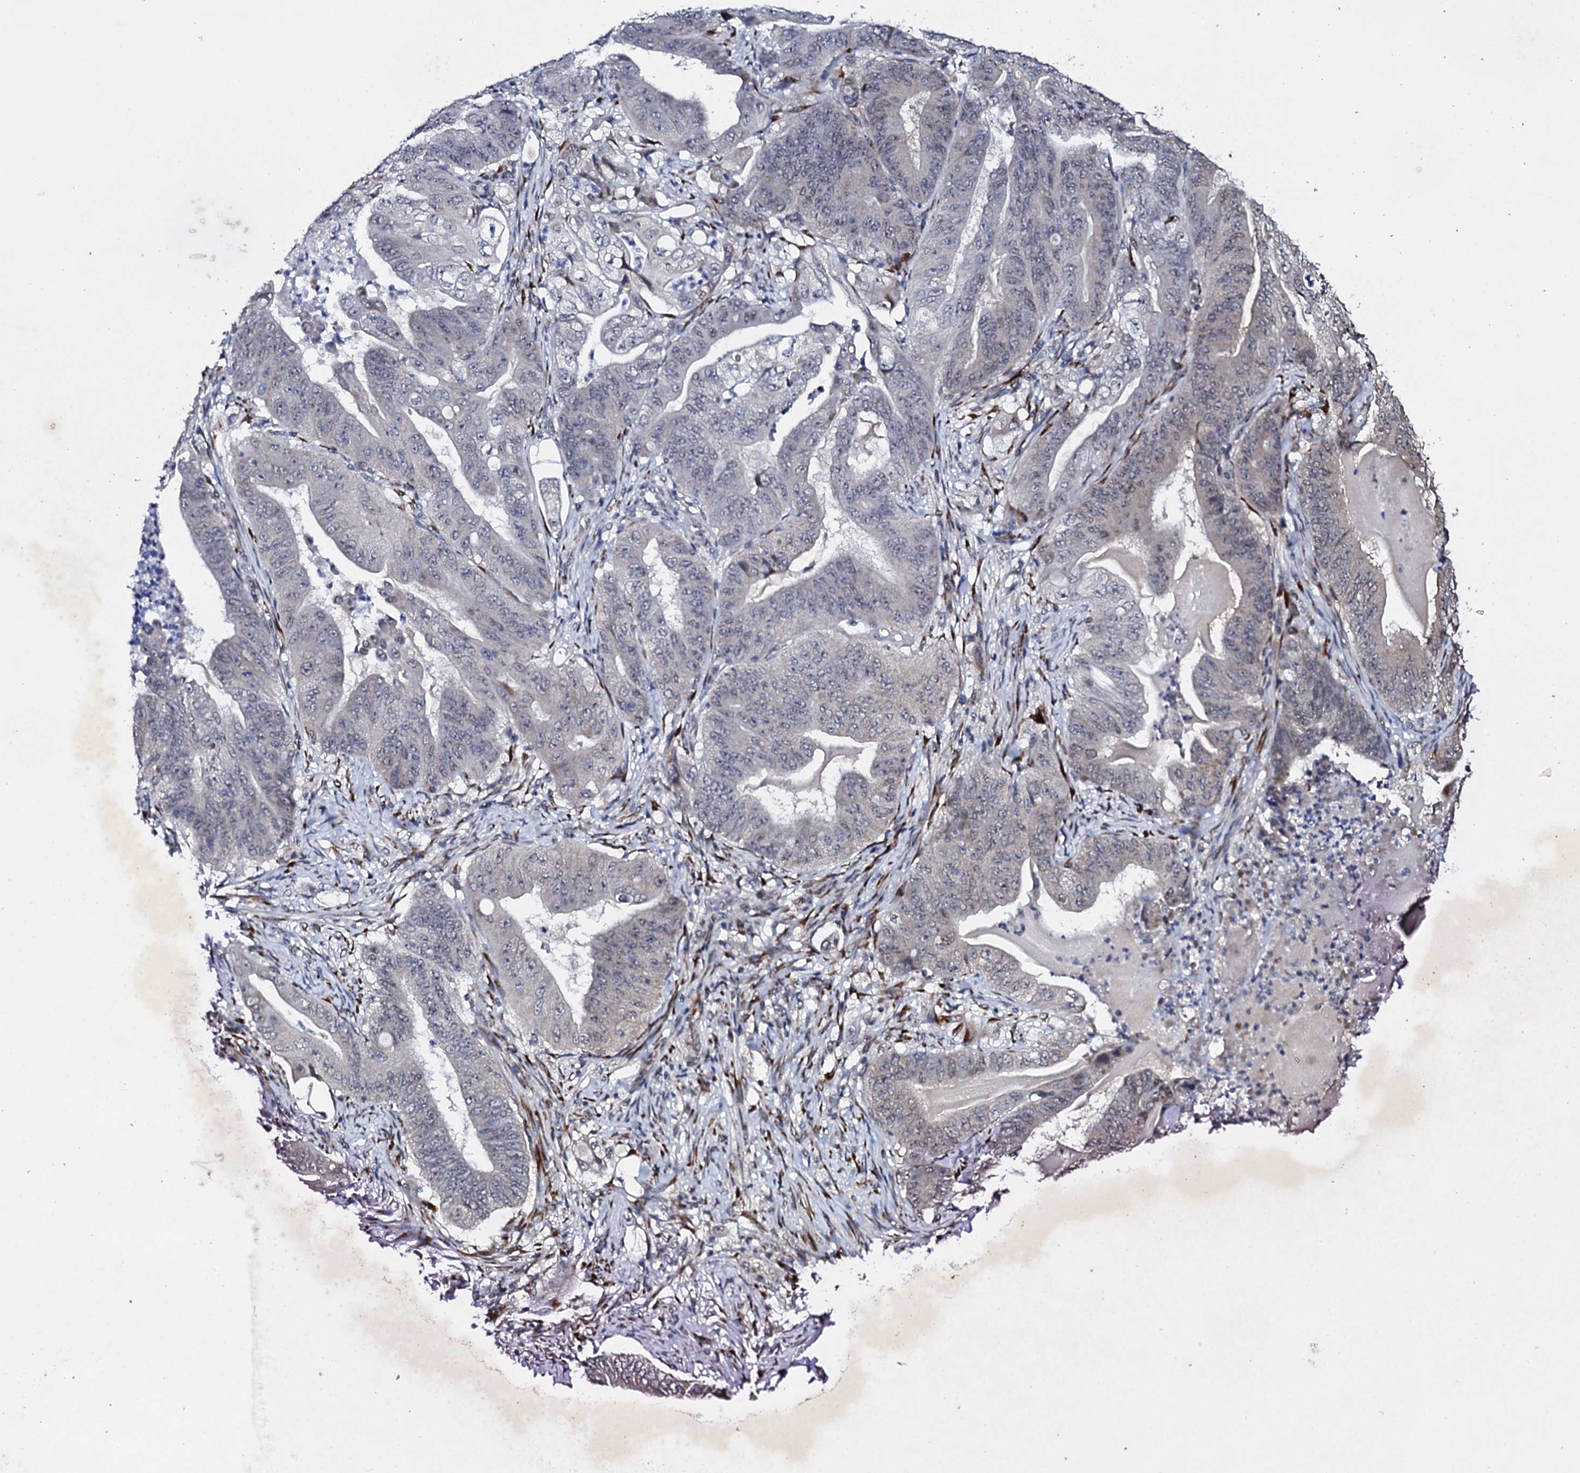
{"staining": {"intensity": "negative", "quantity": "none", "location": "none"}, "tissue": "stomach cancer", "cell_type": "Tumor cells", "image_type": "cancer", "snomed": [{"axis": "morphology", "description": "Adenocarcinoma, NOS"}, {"axis": "topography", "description": "Stomach"}], "caption": "Protein analysis of adenocarcinoma (stomach) displays no significant positivity in tumor cells.", "gene": "FAM111A", "patient": {"sex": "female", "age": 73}}